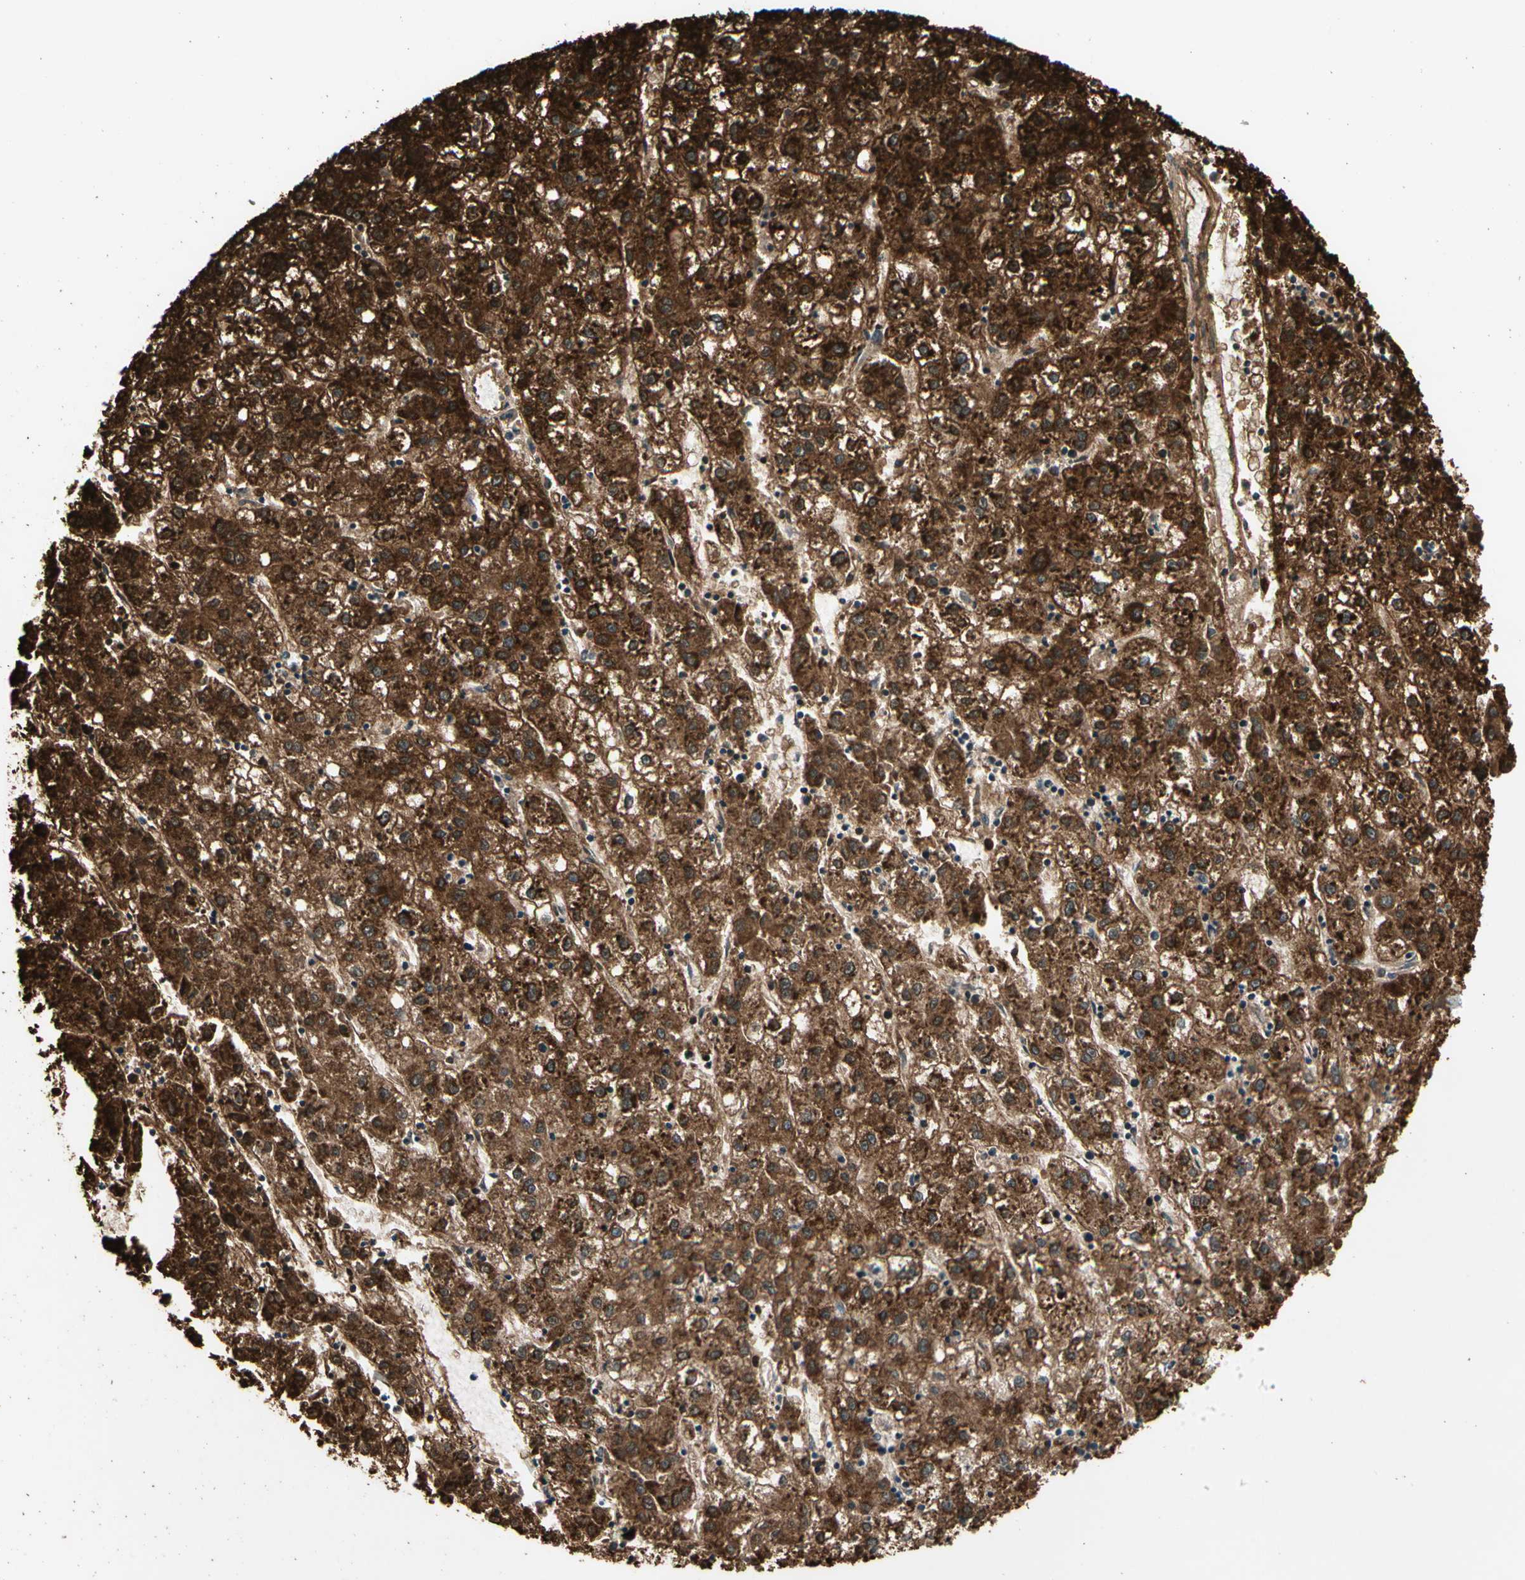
{"staining": {"intensity": "strong", "quantity": ">75%", "location": "cytoplasmic/membranous"}, "tissue": "liver cancer", "cell_type": "Tumor cells", "image_type": "cancer", "snomed": [{"axis": "morphology", "description": "Carcinoma, Hepatocellular, NOS"}, {"axis": "topography", "description": "Liver"}], "caption": "Immunohistochemical staining of human liver hepatocellular carcinoma displays high levels of strong cytoplasmic/membranous protein positivity in approximately >75% of tumor cells. The staining is performed using DAB (3,3'-diaminobenzidine) brown chromogen to label protein expression. The nuclei are counter-stained blue using hematoxylin.", "gene": "GLUL", "patient": {"sex": "male", "age": 72}}